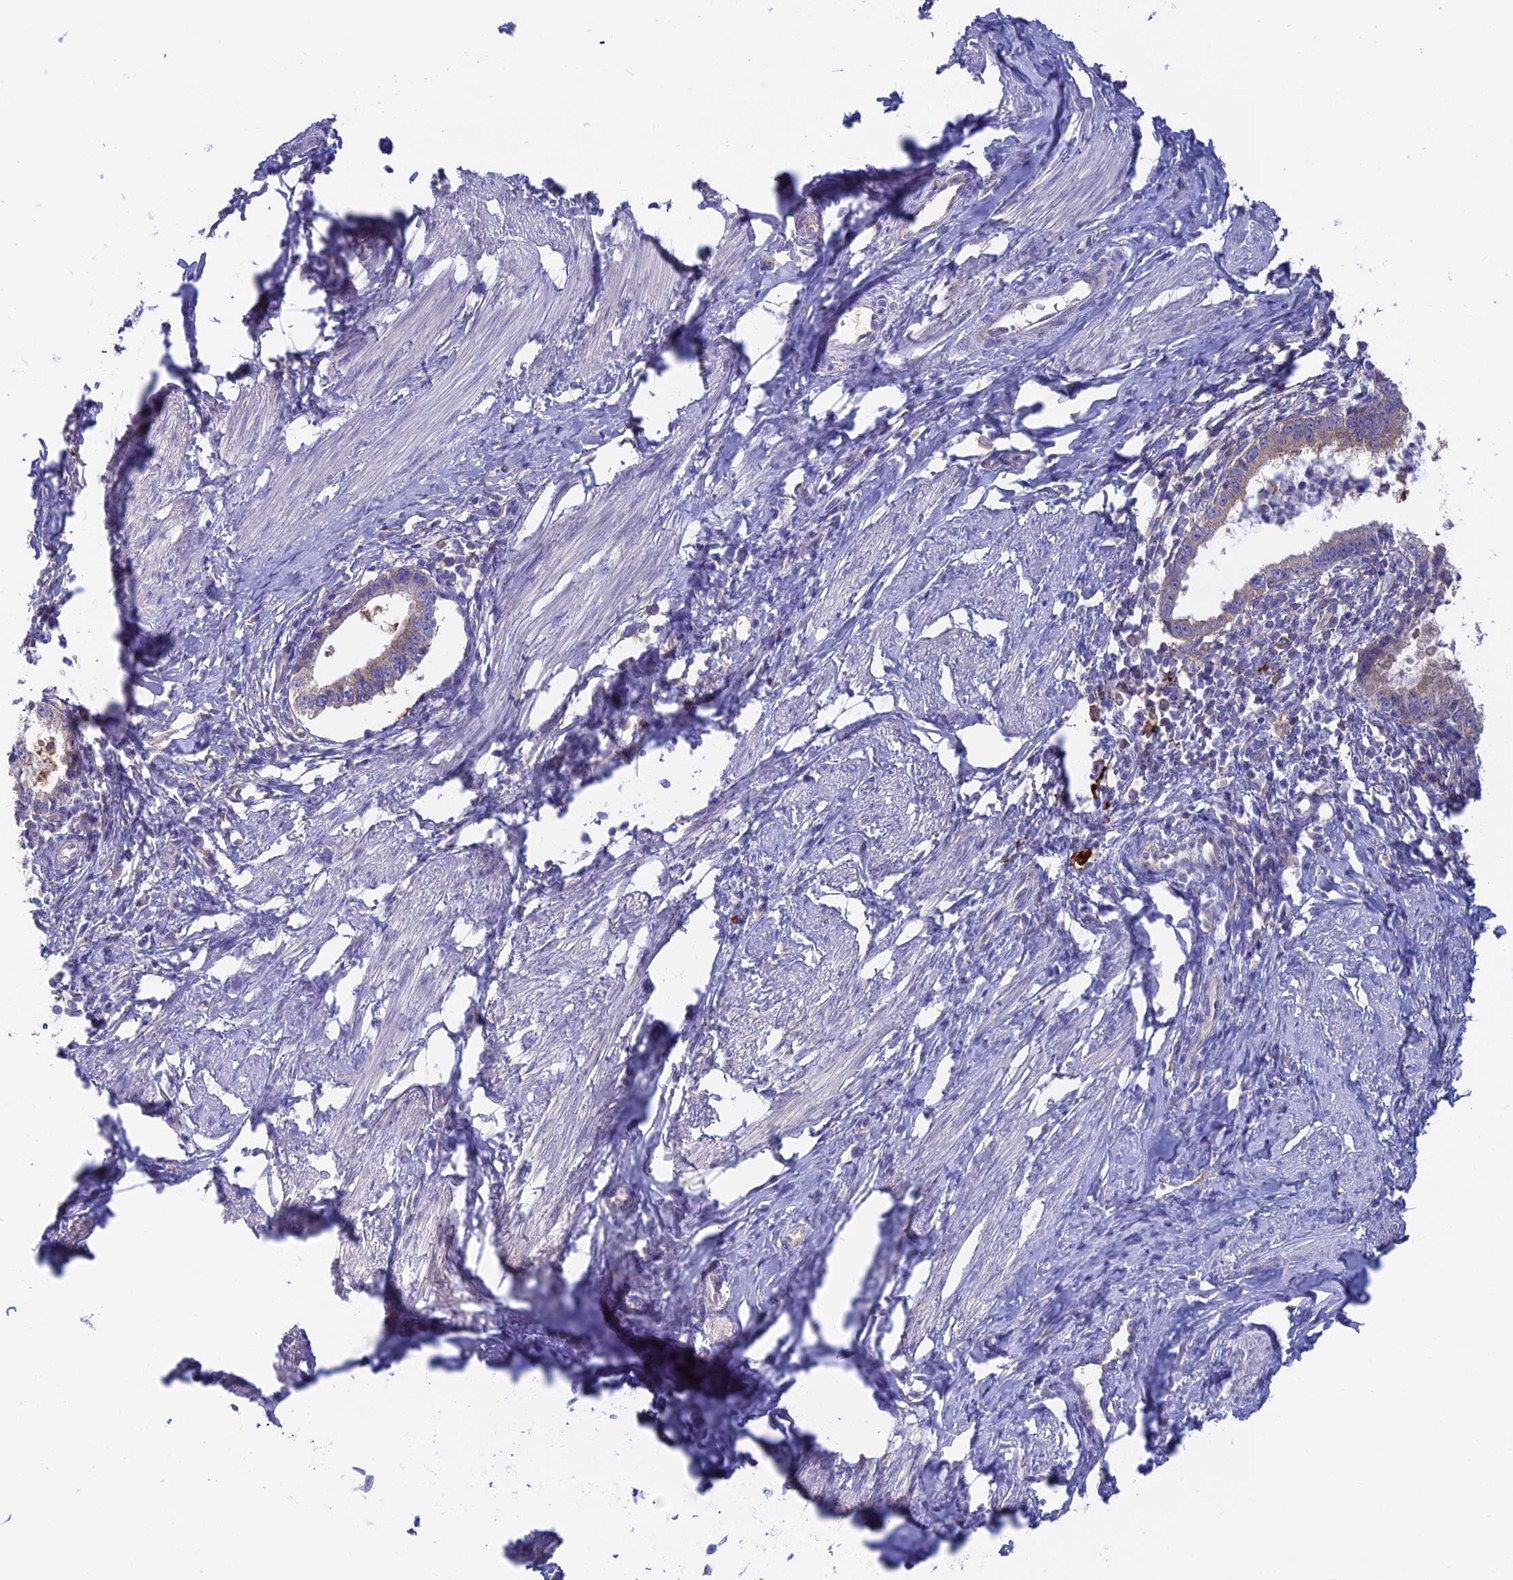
{"staining": {"intensity": "weak", "quantity": "25%-75%", "location": "cytoplasmic/membranous"}, "tissue": "cervical cancer", "cell_type": "Tumor cells", "image_type": "cancer", "snomed": [{"axis": "morphology", "description": "Adenocarcinoma, NOS"}, {"axis": "topography", "description": "Cervix"}], "caption": "Immunohistochemical staining of human cervical cancer reveals low levels of weak cytoplasmic/membranous protein positivity in approximately 25%-75% of tumor cells.", "gene": "LZTFL1", "patient": {"sex": "female", "age": 36}}